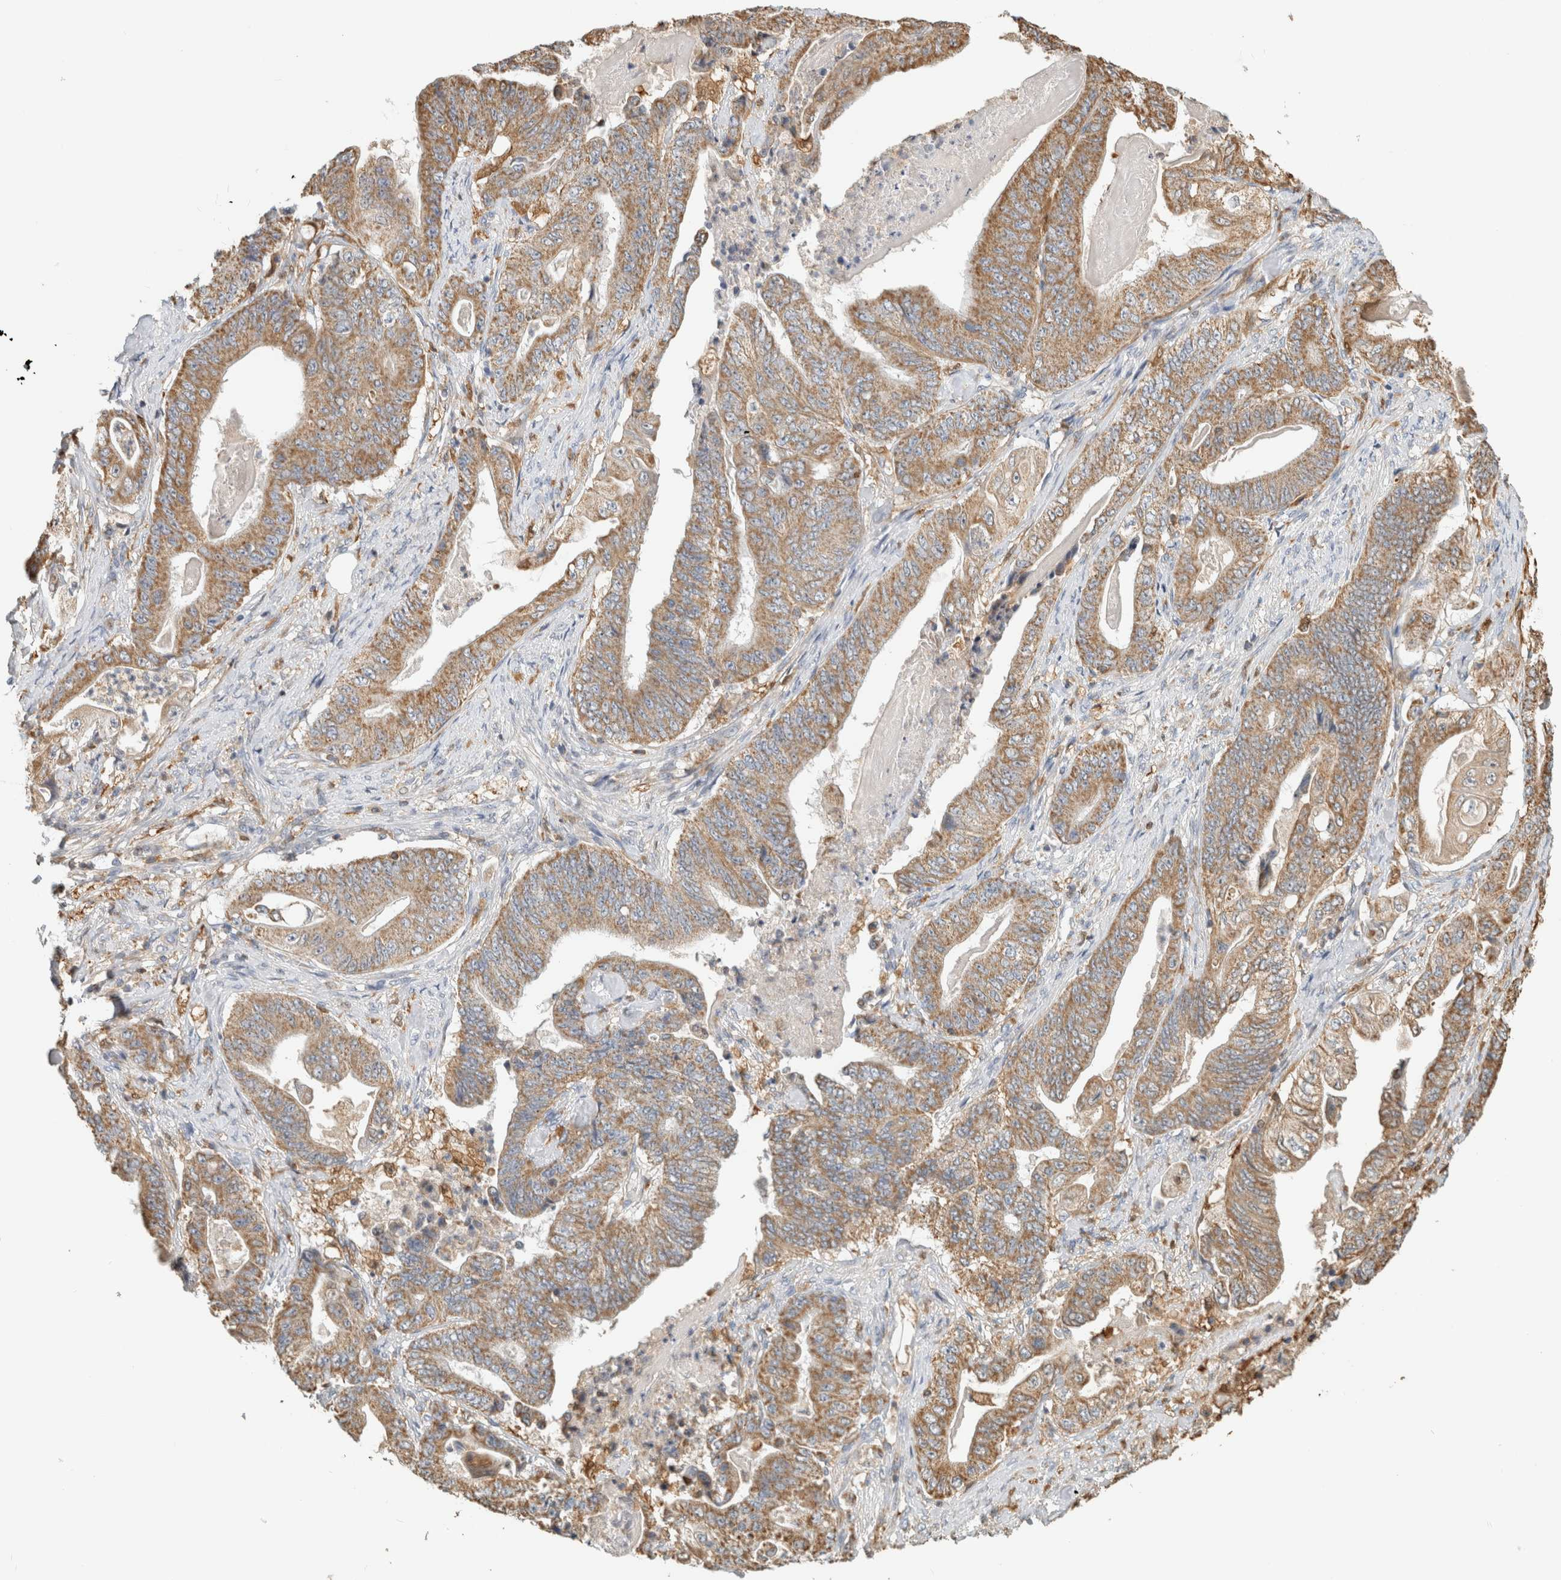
{"staining": {"intensity": "moderate", "quantity": ">75%", "location": "cytoplasmic/membranous"}, "tissue": "stomach cancer", "cell_type": "Tumor cells", "image_type": "cancer", "snomed": [{"axis": "morphology", "description": "Adenocarcinoma, NOS"}, {"axis": "topography", "description": "Stomach"}], "caption": "Tumor cells demonstrate medium levels of moderate cytoplasmic/membranous positivity in about >75% of cells in adenocarcinoma (stomach).", "gene": "CAPG", "patient": {"sex": "female", "age": 73}}